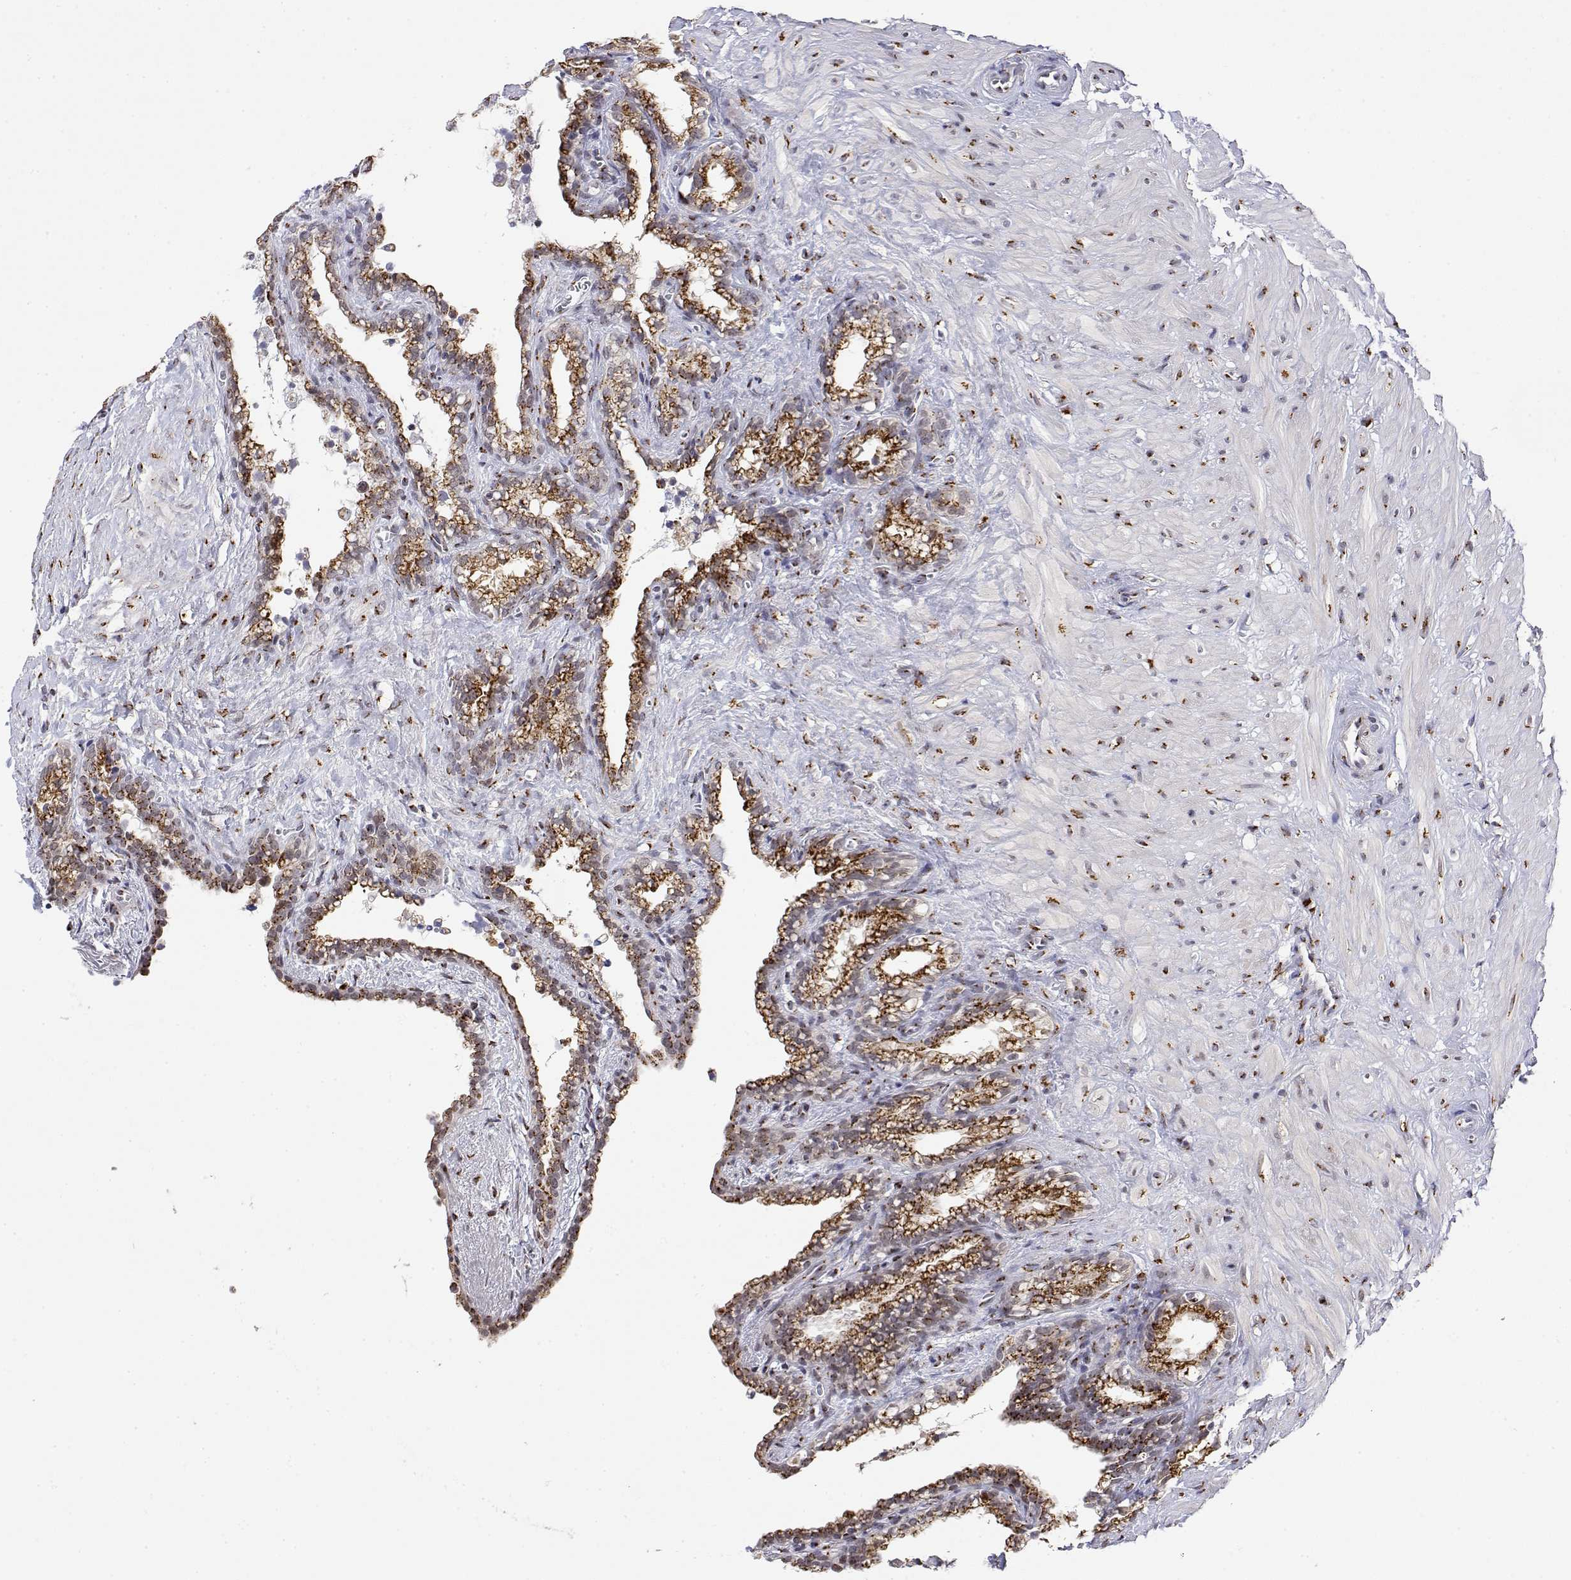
{"staining": {"intensity": "strong", "quantity": ">75%", "location": "cytoplasmic/membranous"}, "tissue": "seminal vesicle", "cell_type": "Glandular cells", "image_type": "normal", "snomed": [{"axis": "morphology", "description": "Normal tissue, NOS"}, {"axis": "morphology", "description": "Urothelial carcinoma, NOS"}, {"axis": "topography", "description": "Urinary bladder"}, {"axis": "topography", "description": "Seminal veicle"}], "caption": "Glandular cells reveal high levels of strong cytoplasmic/membranous positivity in approximately >75% of cells in benign human seminal vesicle. (DAB (3,3'-diaminobenzidine) IHC, brown staining for protein, blue staining for nuclei).", "gene": "YIPF3", "patient": {"sex": "male", "age": 76}}